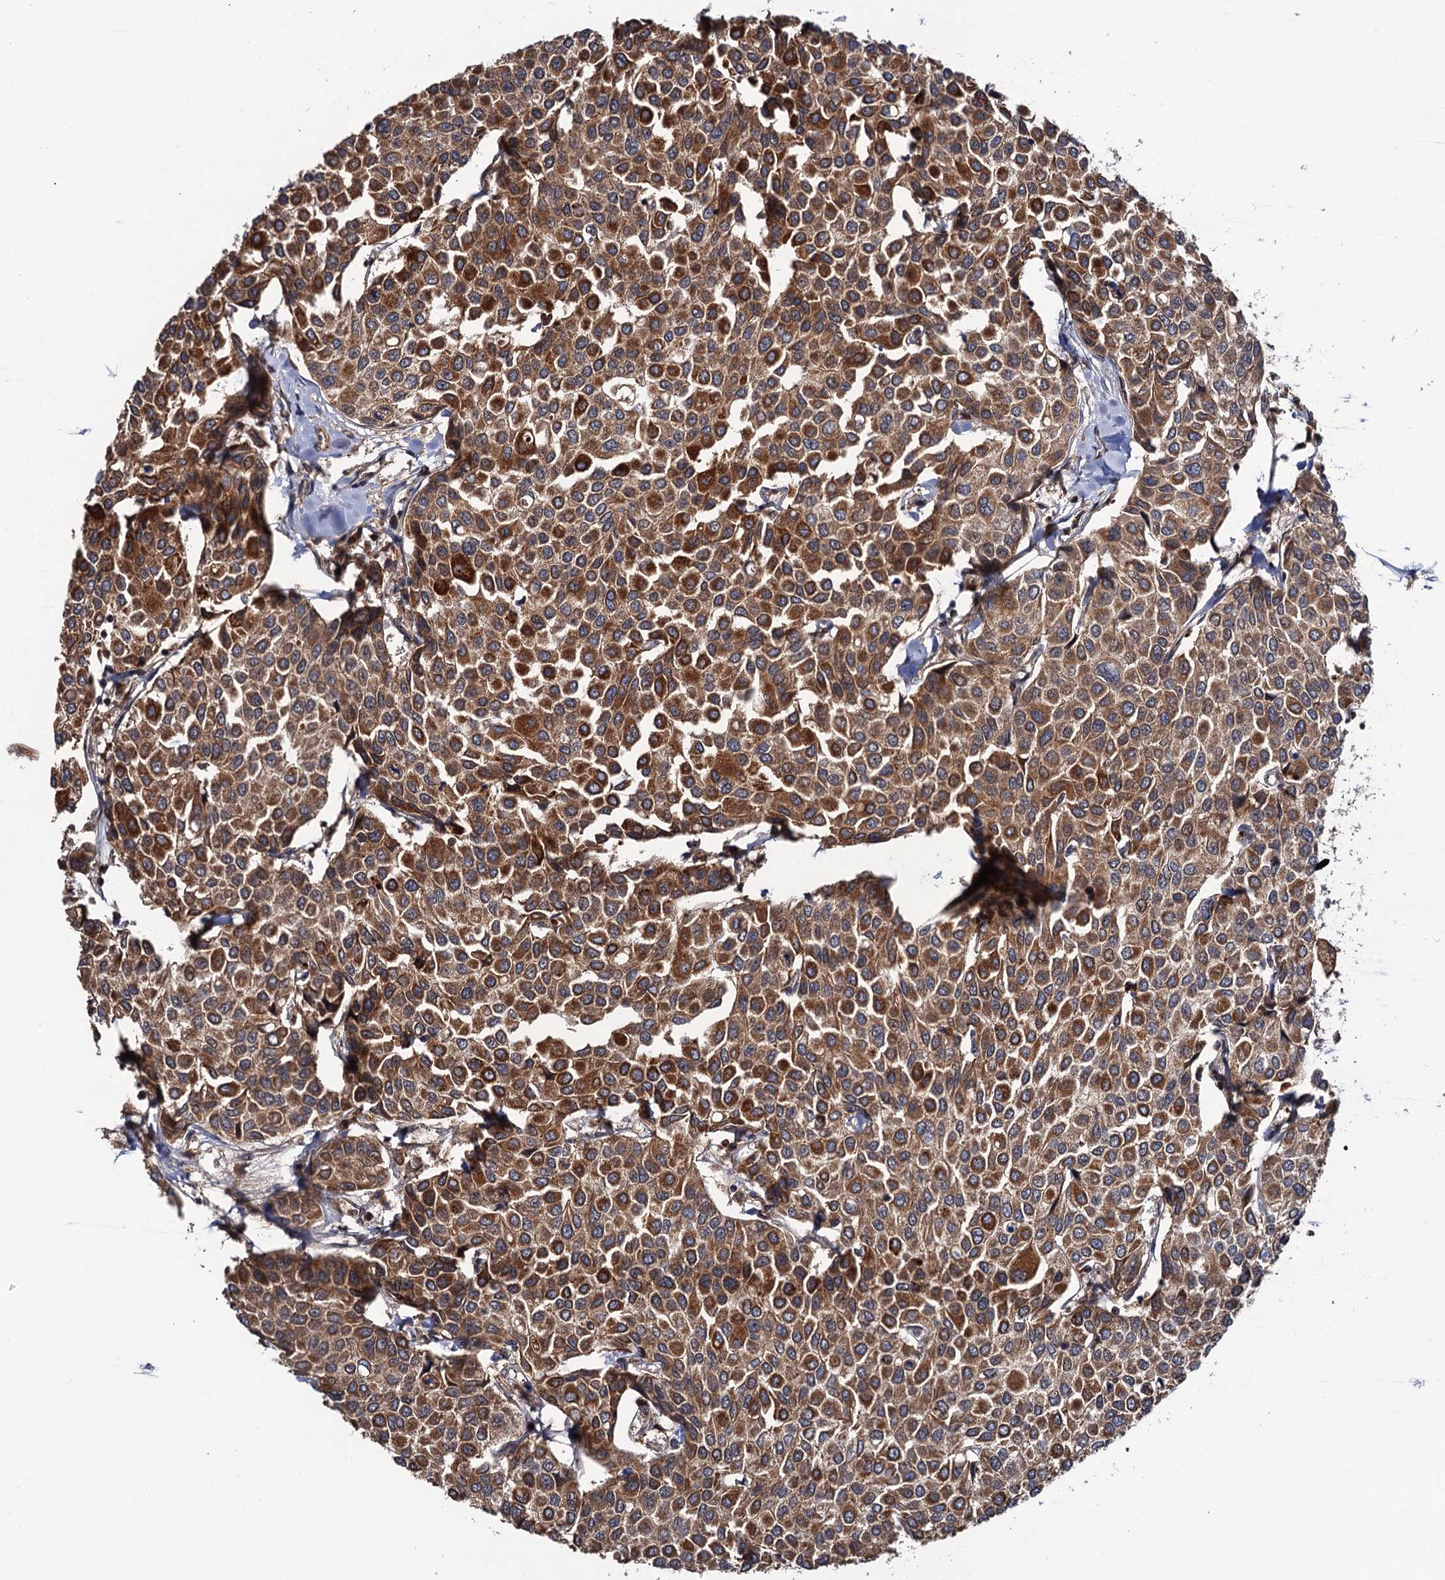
{"staining": {"intensity": "moderate", "quantity": ">75%", "location": "cytoplasmic/membranous"}, "tissue": "breast cancer", "cell_type": "Tumor cells", "image_type": "cancer", "snomed": [{"axis": "morphology", "description": "Duct carcinoma"}, {"axis": "topography", "description": "Breast"}], "caption": "Breast infiltrating ductal carcinoma stained for a protein (brown) exhibits moderate cytoplasmic/membranous positive positivity in about >75% of tumor cells.", "gene": "FSIP1", "patient": {"sex": "female", "age": 55}}